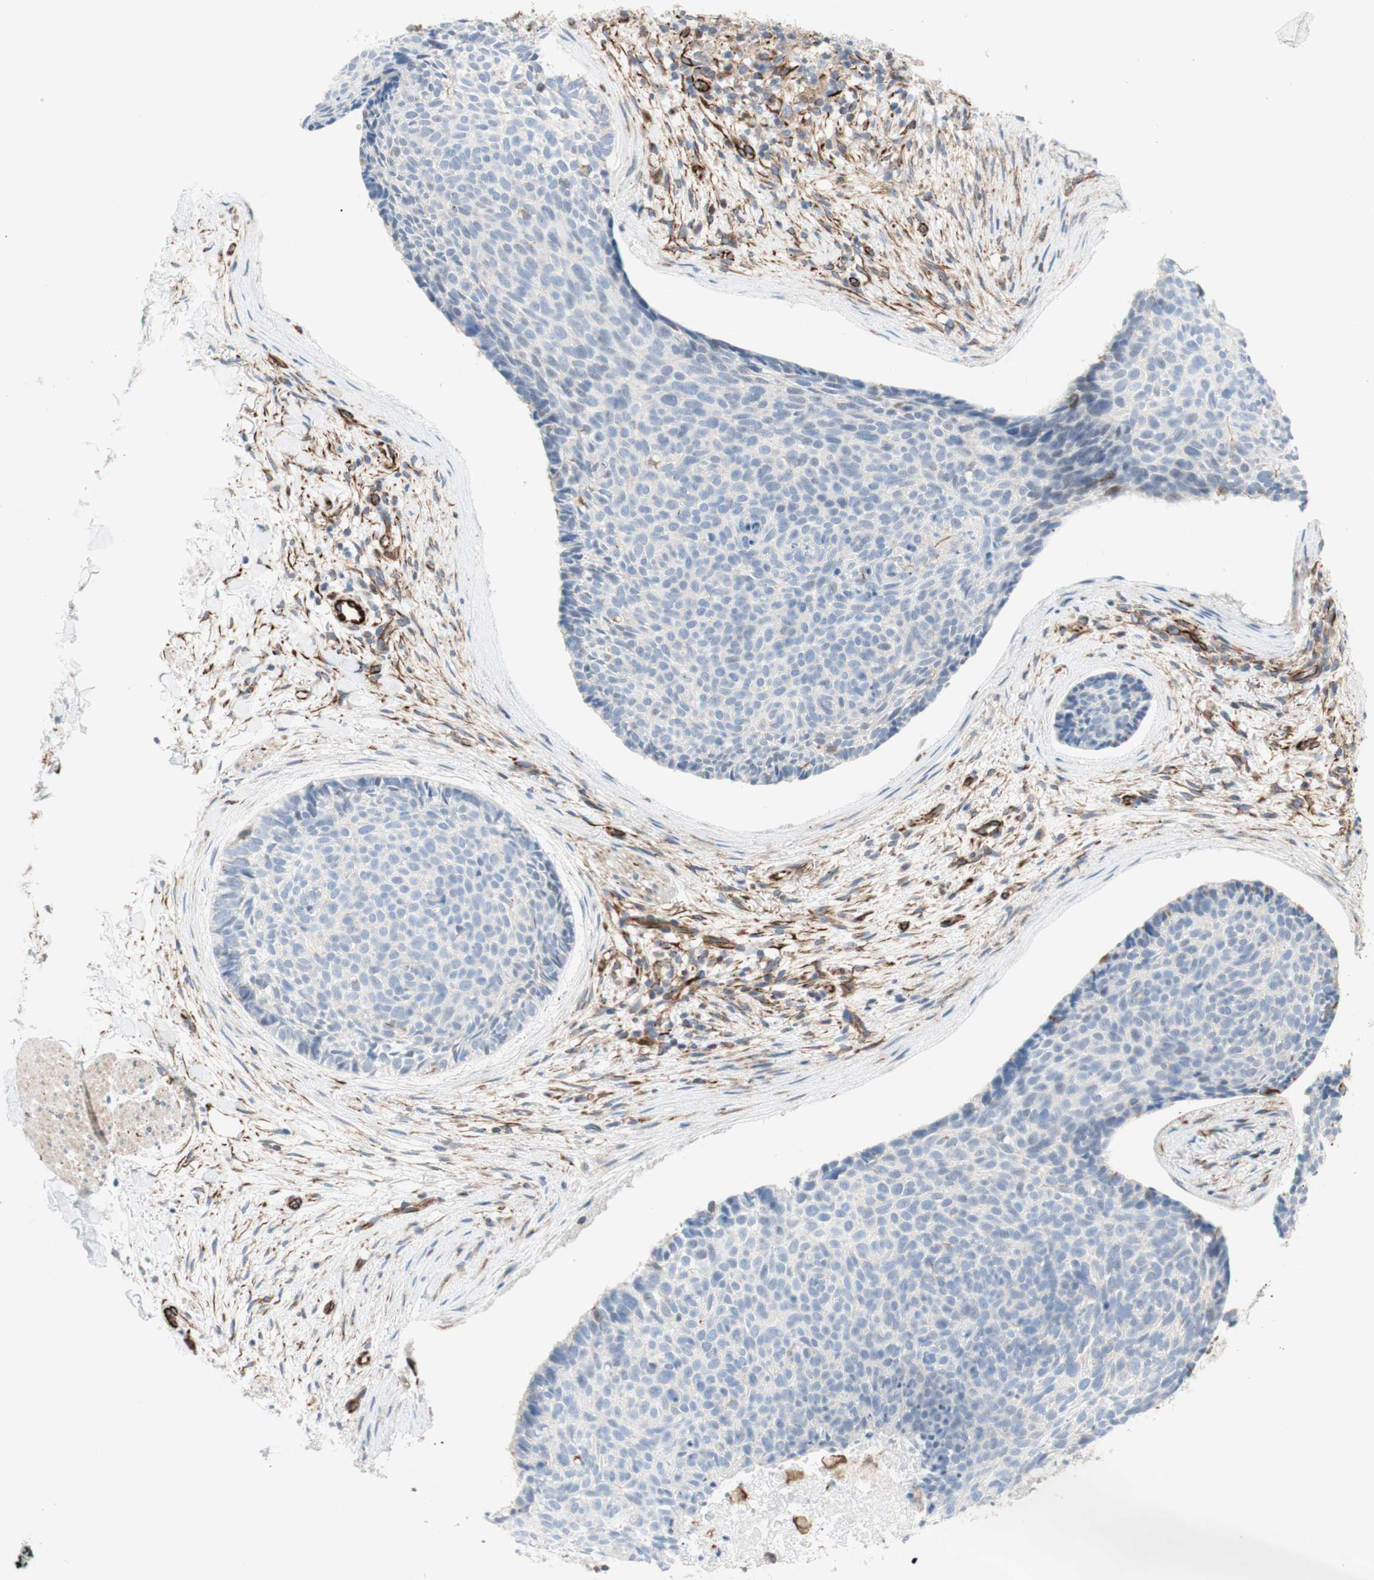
{"staining": {"intensity": "negative", "quantity": "none", "location": "none"}, "tissue": "skin cancer", "cell_type": "Tumor cells", "image_type": "cancer", "snomed": [{"axis": "morphology", "description": "Normal tissue, NOS"}, {"axis": "morphology", "description": "Basal cell carcinoma"}, {"axis": "topography", "description": "Skin"}], "caption": "Skin cancer (basal cell carcinoma) was stained to show a protein in brown. There is no significant expression in tumor cells. (DAB (3,3'-diaminobenzidine) immunohistochemistry (IHC) visualized using brightfield microscopy, high magnification).", "gene": "POU2AF1", "patient": {"sex": "female", "age": 56}}